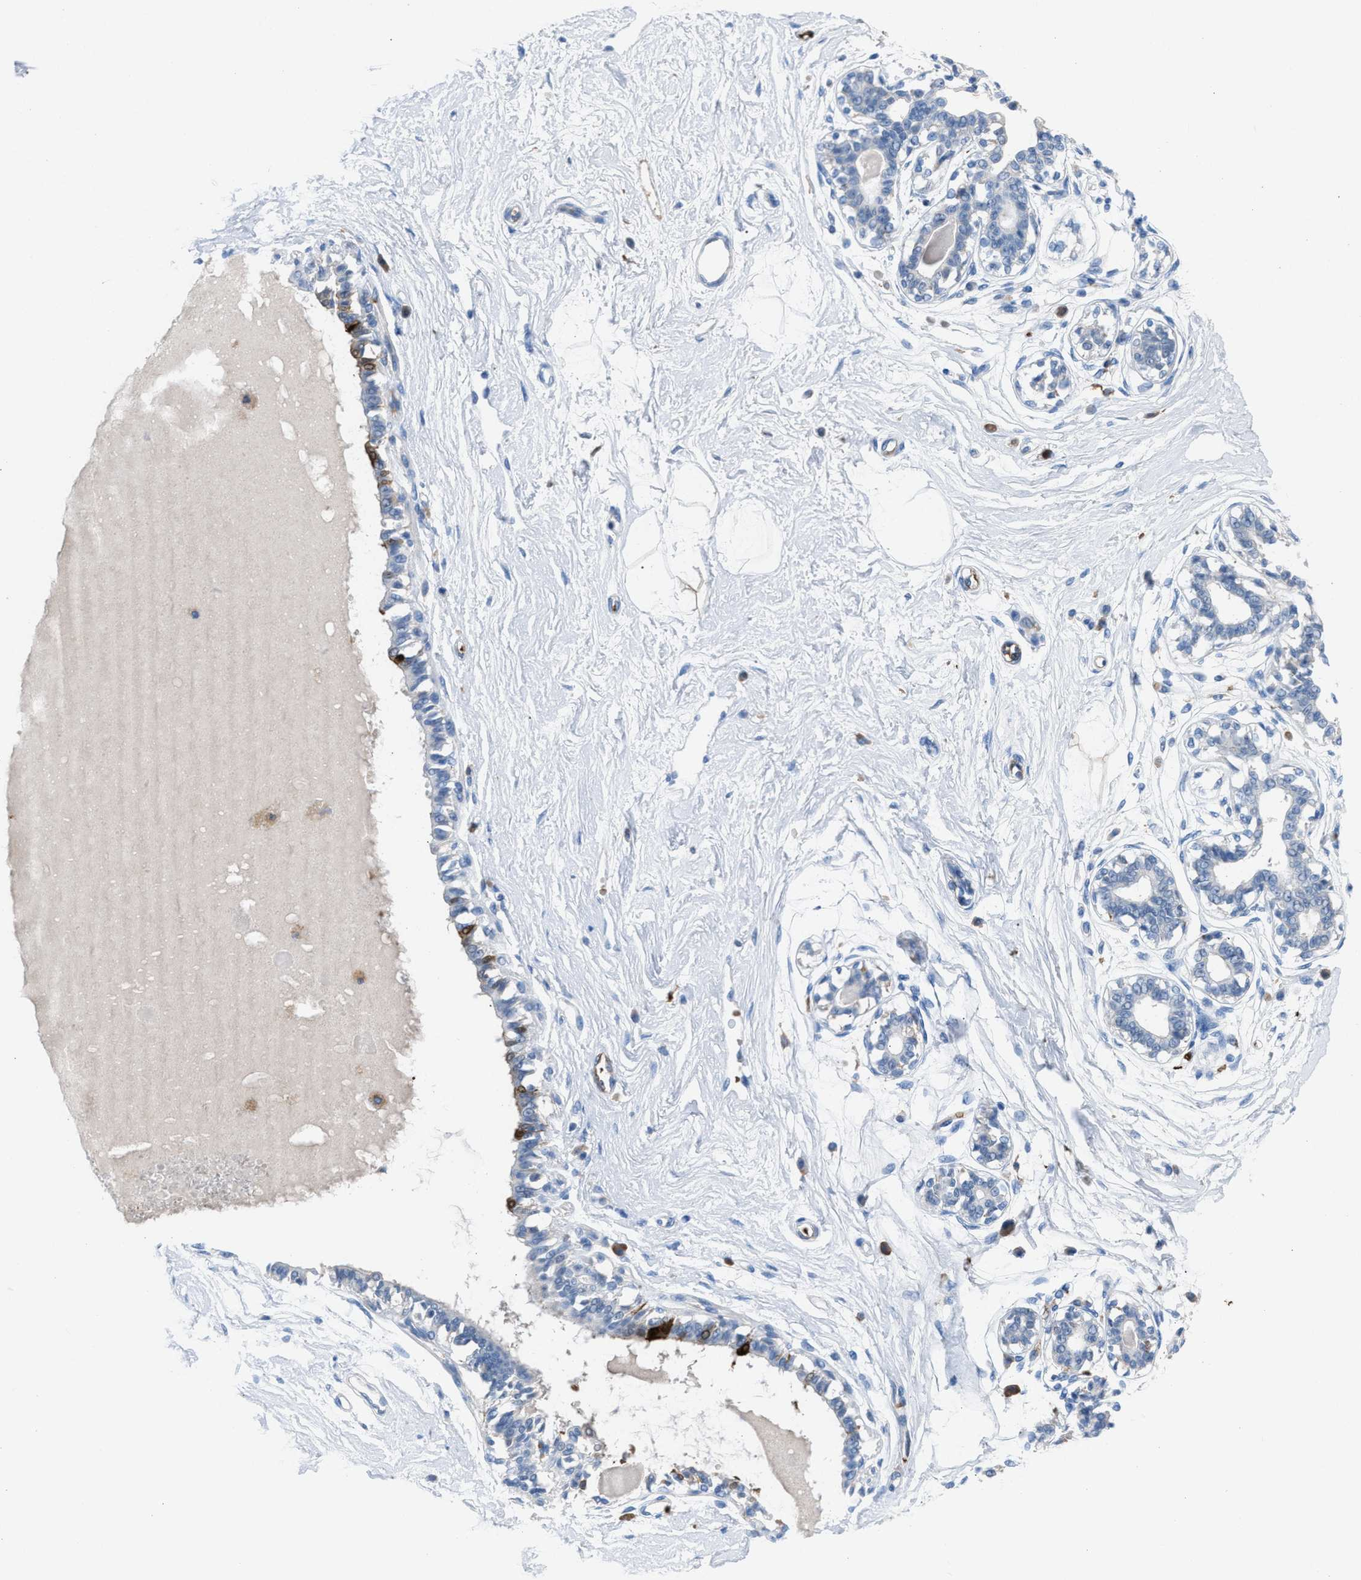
{"staining": {"intensity": "moderate", "quantity": "25%-75%", "location": "cytoplasmic/membranous"}, "tissue": "breast", "cell_type": "Adipocytes", "image_type": "normal", "snomed": [{"axis": "morphology", "description": "Normal tissue, NOS"}, {"axis": "topography", "description": "Breast"}], "caption": "Benign breast displays moderate cytoplasmic/membranous positivity in about 25%-75% of adipocytes, visualized by immunohistochemistry. (Brightfield microscopy of DAB IHC at high magnification).", "gene": "CA3", "patient": {"sex": "female", "age": 45}}